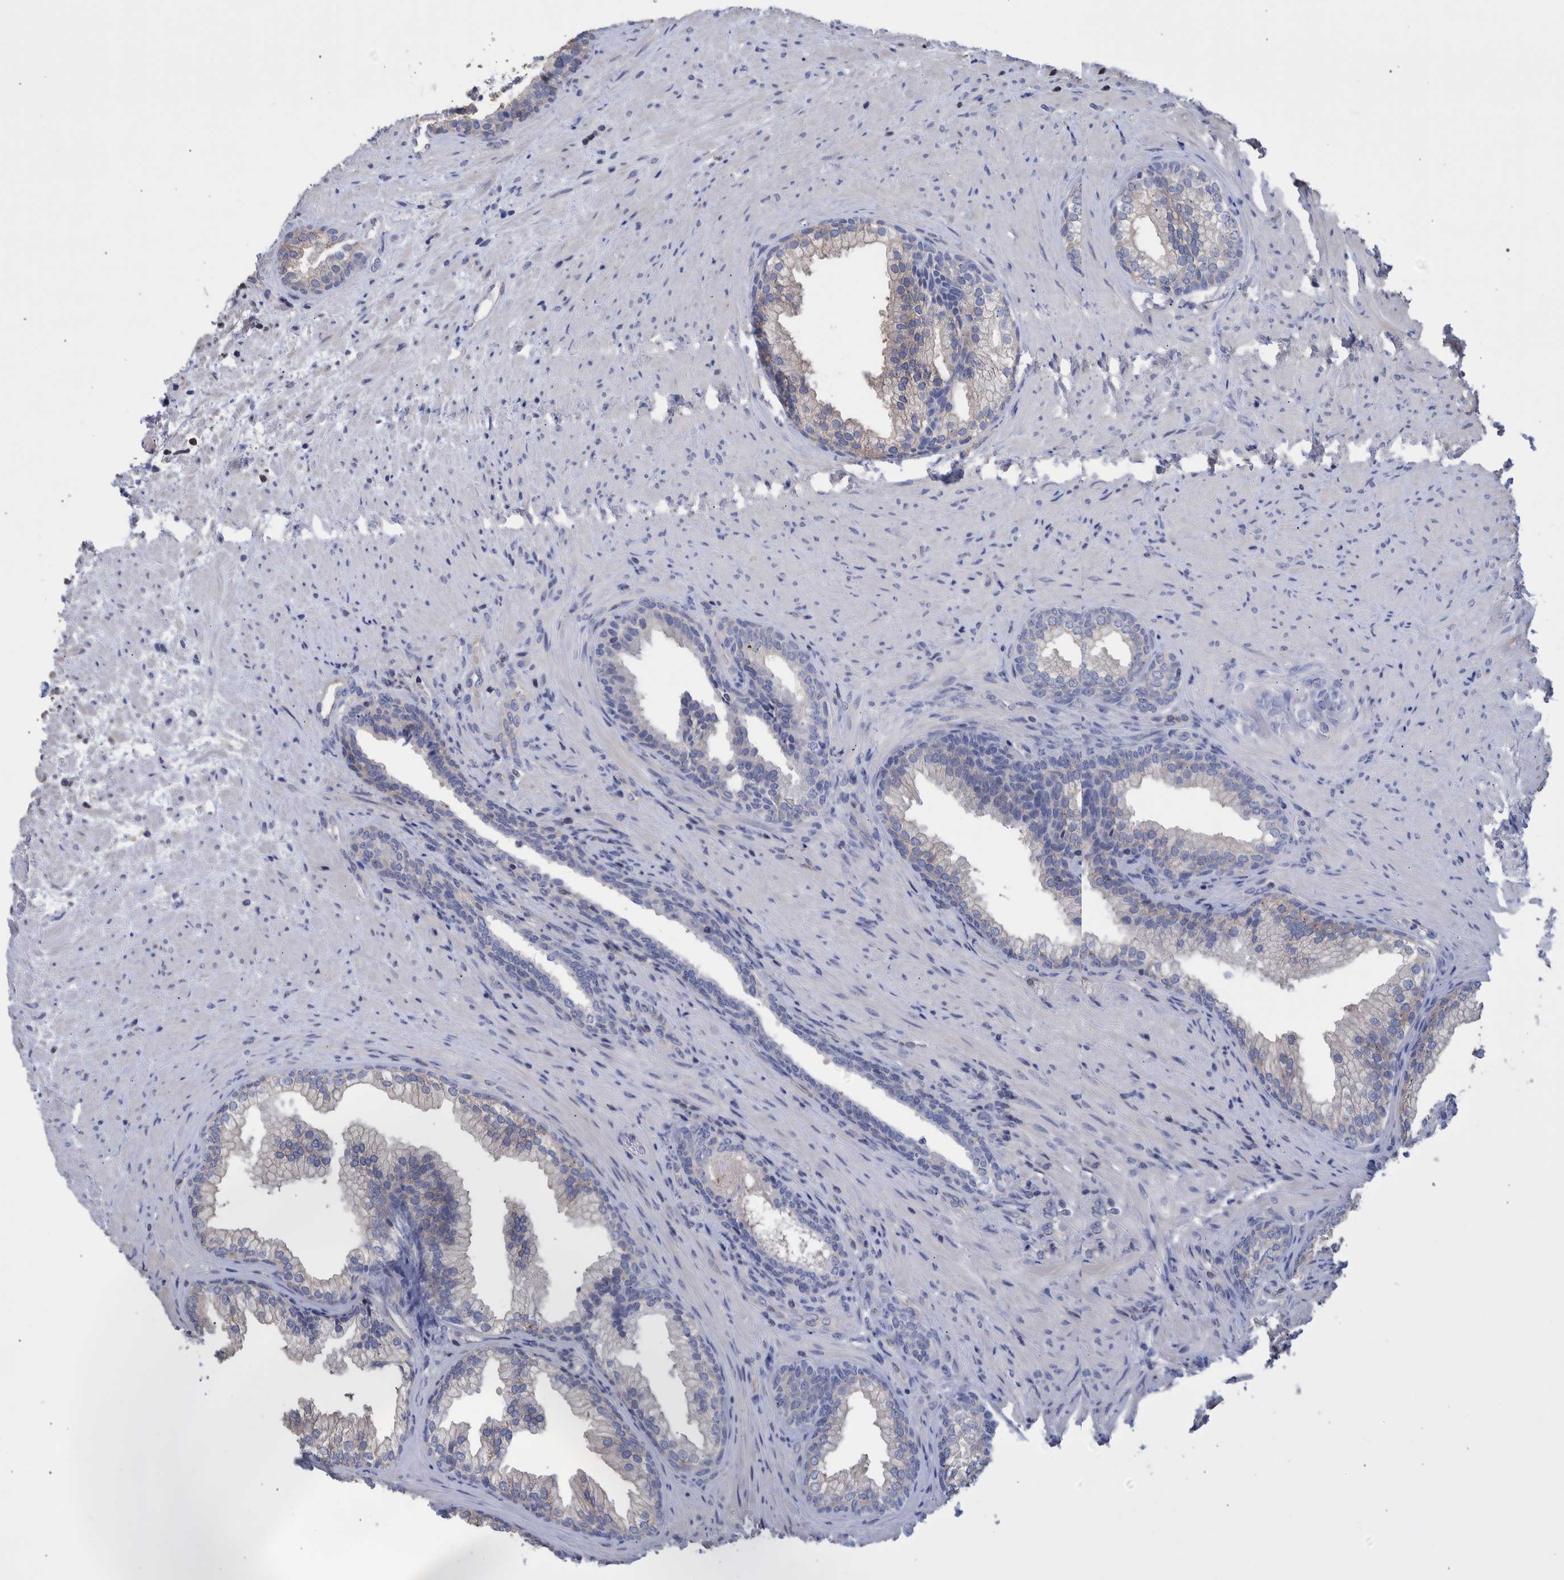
{"staining": {"intensity": "weak", "quantity": "<25%", "location": "cytoplasmic/membranous"}, "tissue": "prostate", "cell_type": "Glandular cells", "image_type": "normal", "snomed": [{"axis": "morphology", "description": "Normal tissue, NOS"}, {"axis": "topography", "description": "Prostate"}], "caption": "Immunohistochemical staining of benign prostate exhibits no significant expression in glandular cells.", "gene": "PPP3CC", "patient": {"sex": "male", "age": 76}}